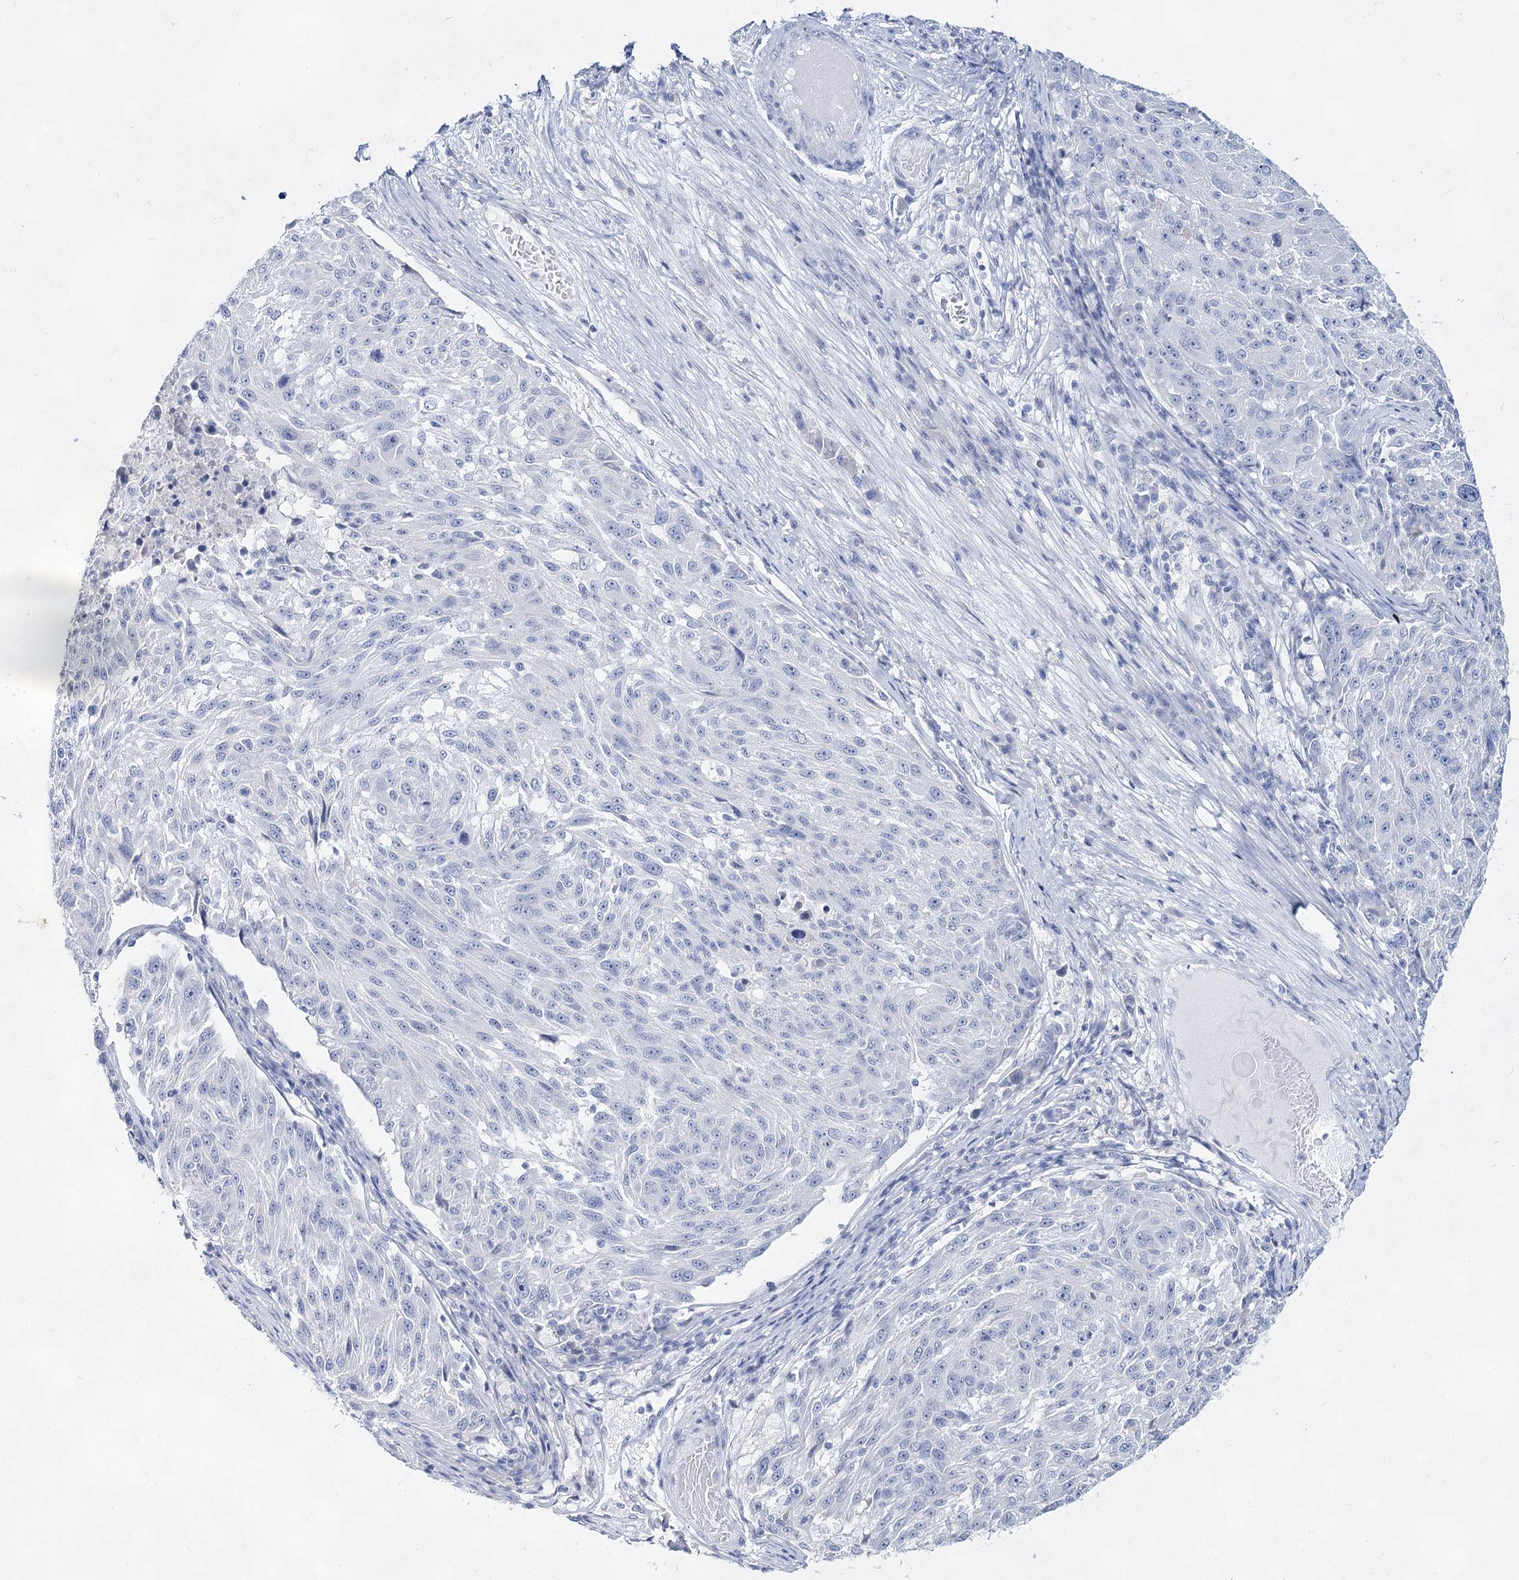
{"staining": {"intensity": "negative", "quantity": "none", "location": "none"}, "tissue": "melanoma", "cell_type": "Tumor cells", "image_type": "cancer", "snomed": [{"axis": "morphology", "description": "Malignant melanoma, NOS"}, {"axis": "topography", "description": "Skin"}], "caption": "Immunohistochemistry of human melanoma demonstrates no positivity in tumor cells.", "gene": "SLC17A2", "patient": {"sex": "male", "age": 53}}